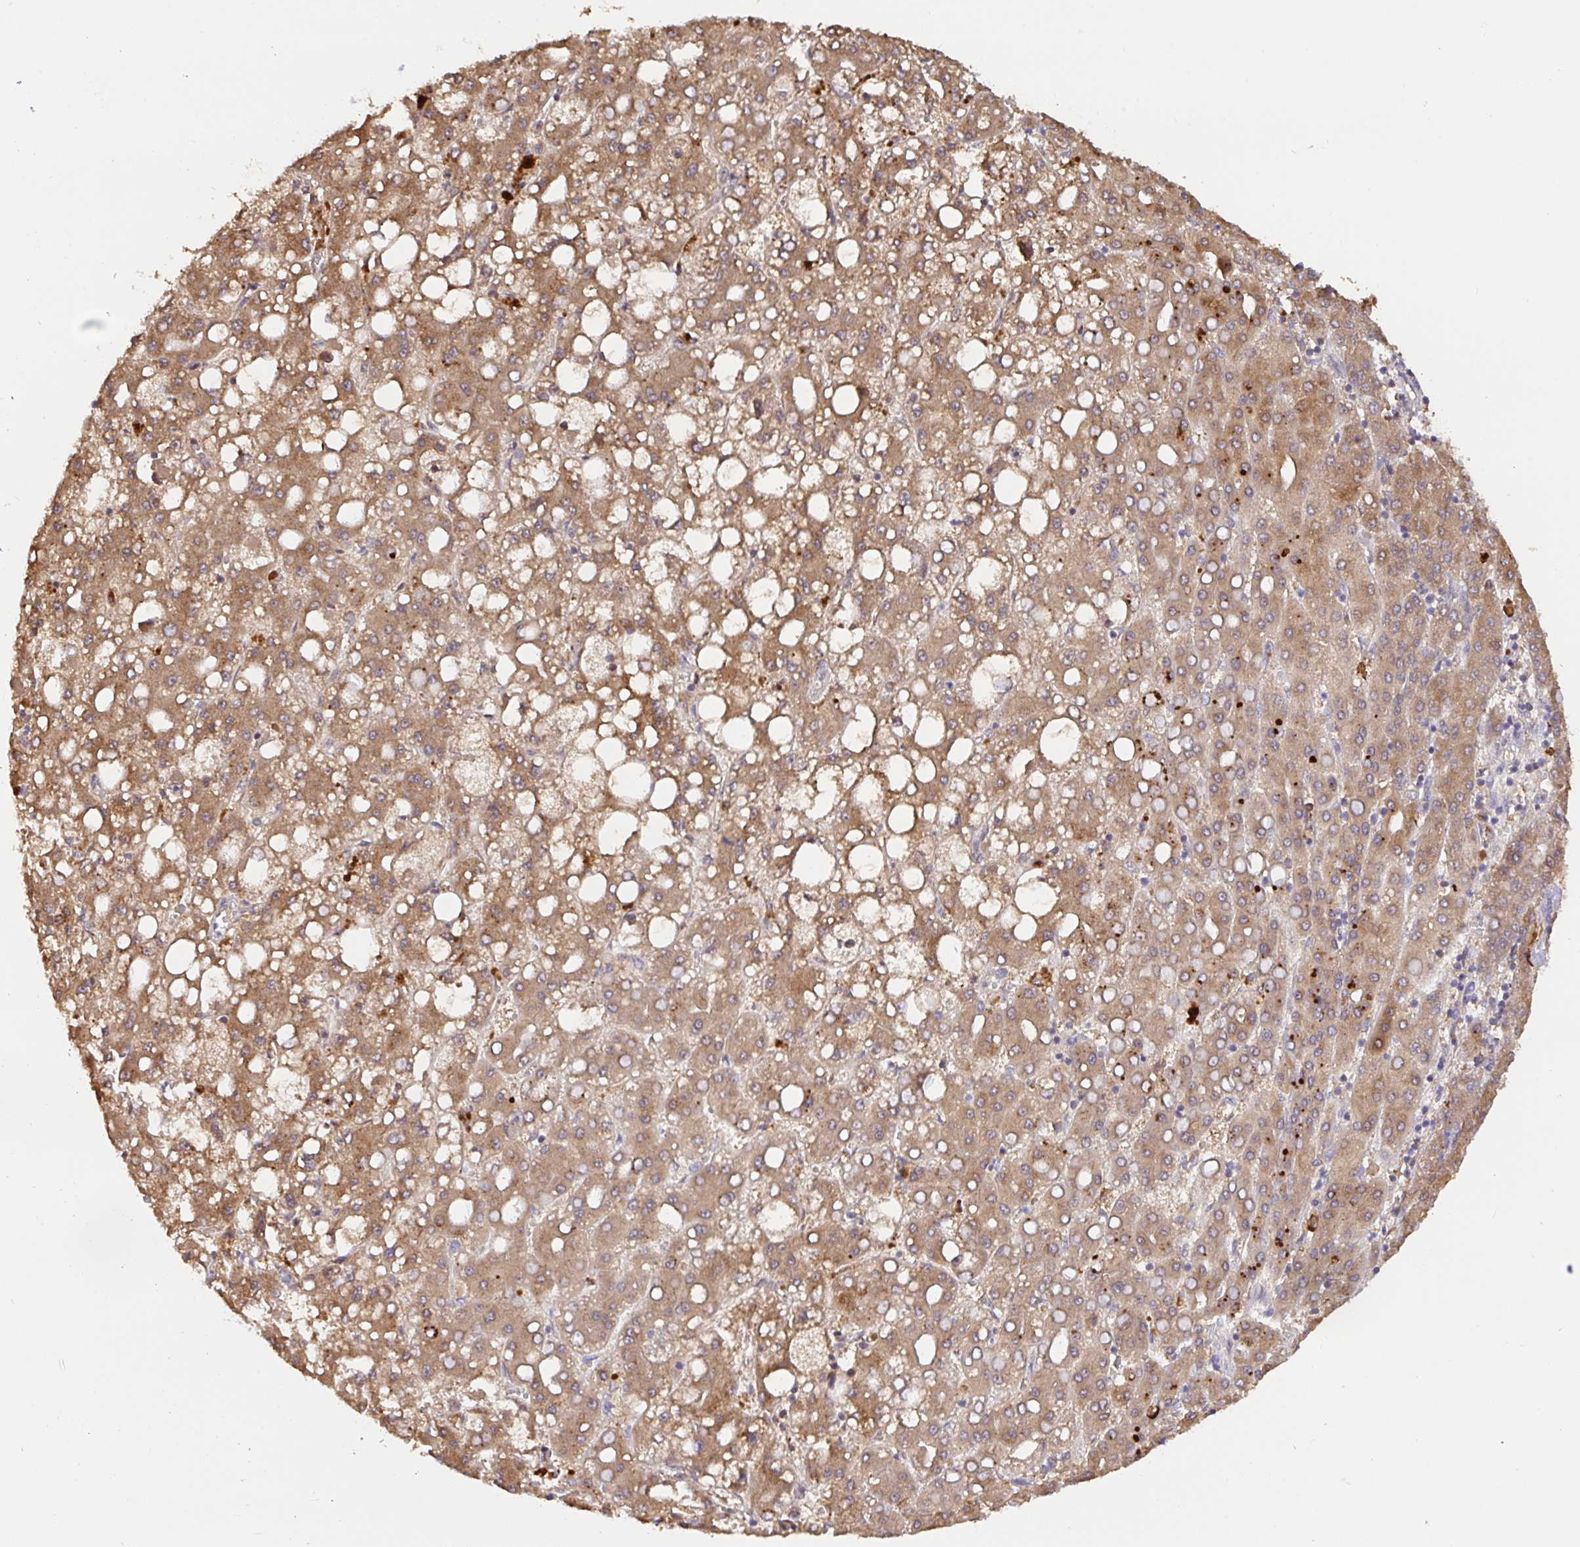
{"staining": {"intensity": "moderate", "quantity": ">75%", "location": "cytoplasmic/membranous"}, "tissue": "liver cancer", "cell_type": "Tumor cells", "image_type": "cancer", "snomed": [{"axis": "morphology", "description": "Carcinoma, Hepatocellular, NOS"}, {"axis": "topography", "description": "Liver"}], "caption": "Brown immunohistochemical staining in human liver cancer displays moderate cytoplasmic/membranous expression in about >75% of tumor cells.", "gene": "HAGH", "patient": {"sex": "male", "age": 65}}